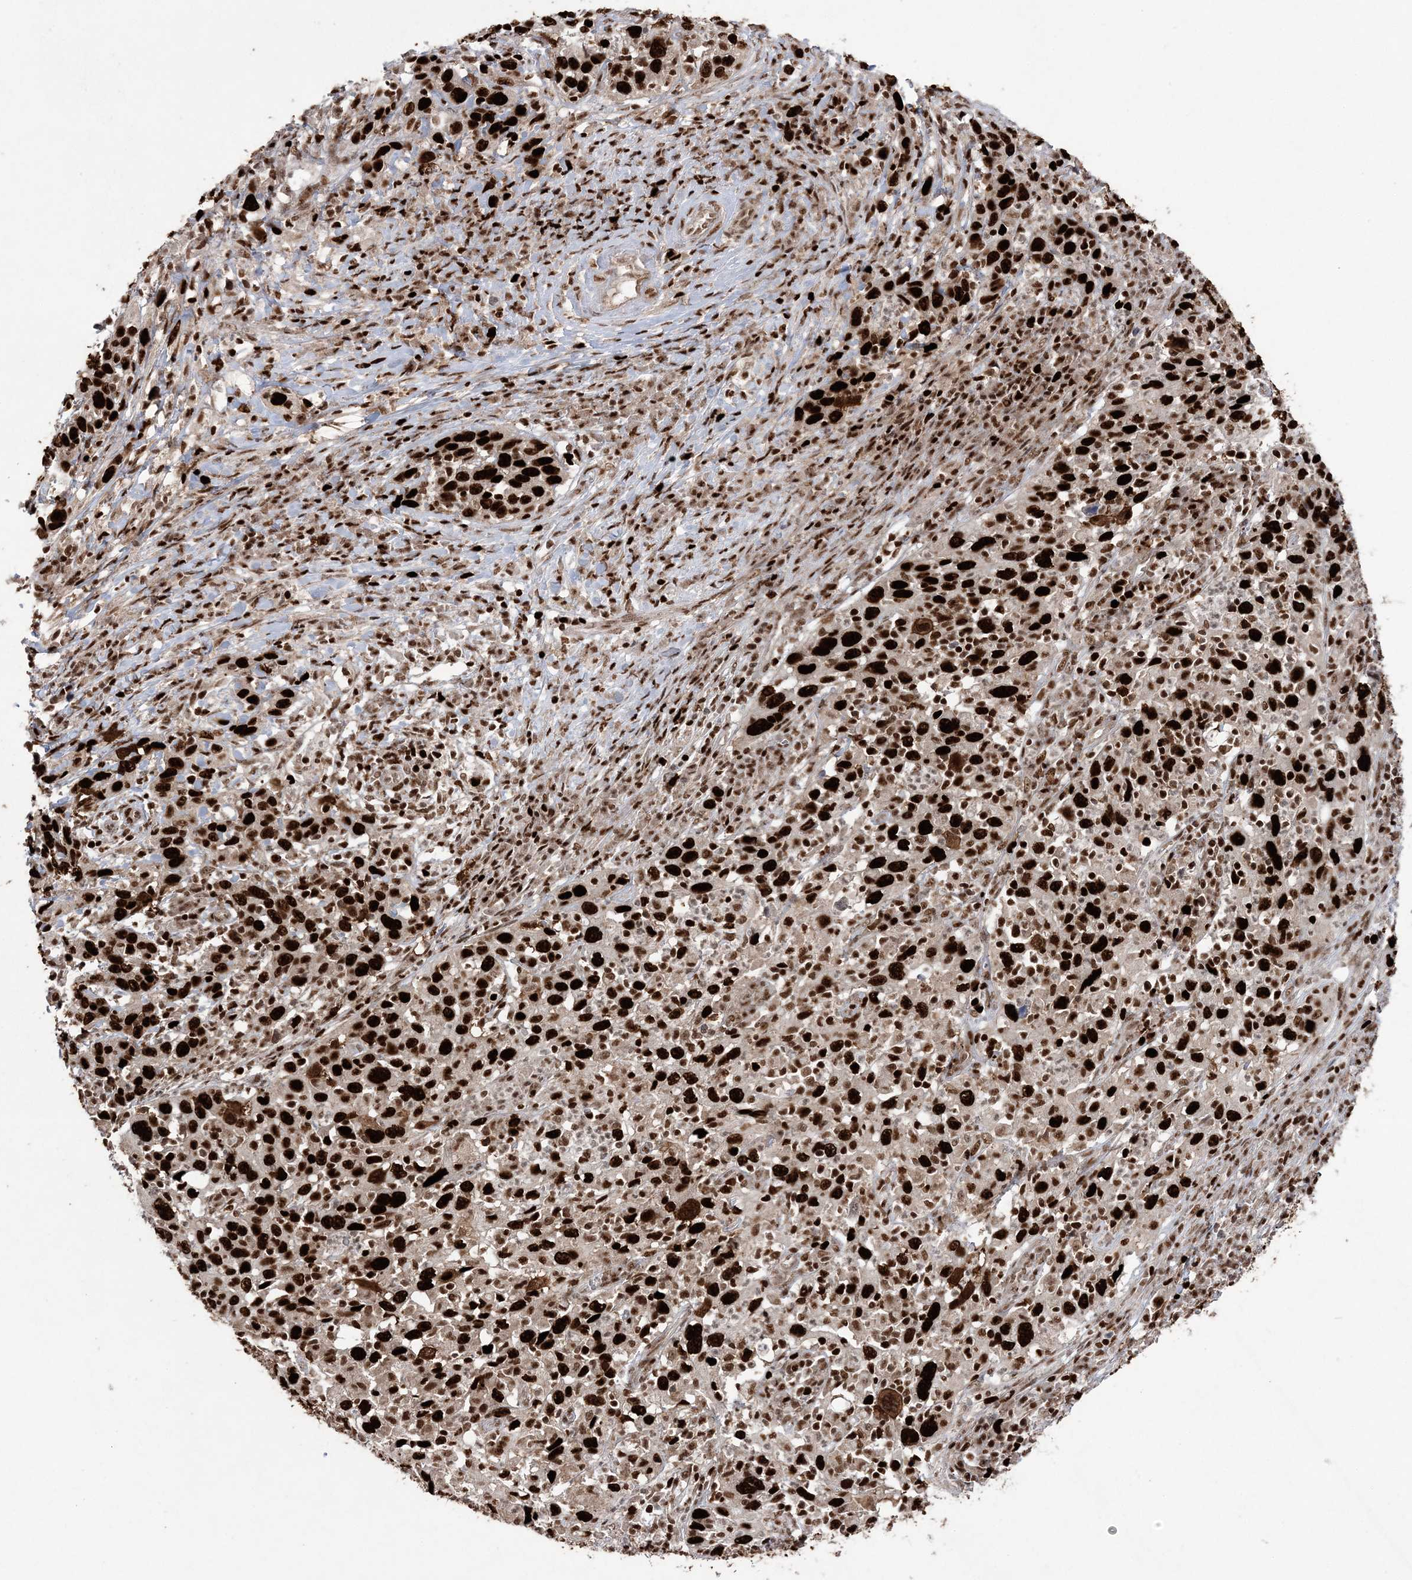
{"staining": {"intensity": "strong", "quantity": ">75%", "location": "nuclear"}, "tissue": "cervical cancer", "cell_type": "Tumor cells", "image_type": "cancer", "snomed": [{"axis": "morphology", "description": "Squamous cell carcinoma, NOS"}, {"axis": "topography", "description": "Cervix"}], "caption": "Squamous cell carcinoma (cervical) stained with a protein marker reveals strong staining in tumor cells.", "gene": "LIG1", "patient": {"sex": "female", "age": 46}}